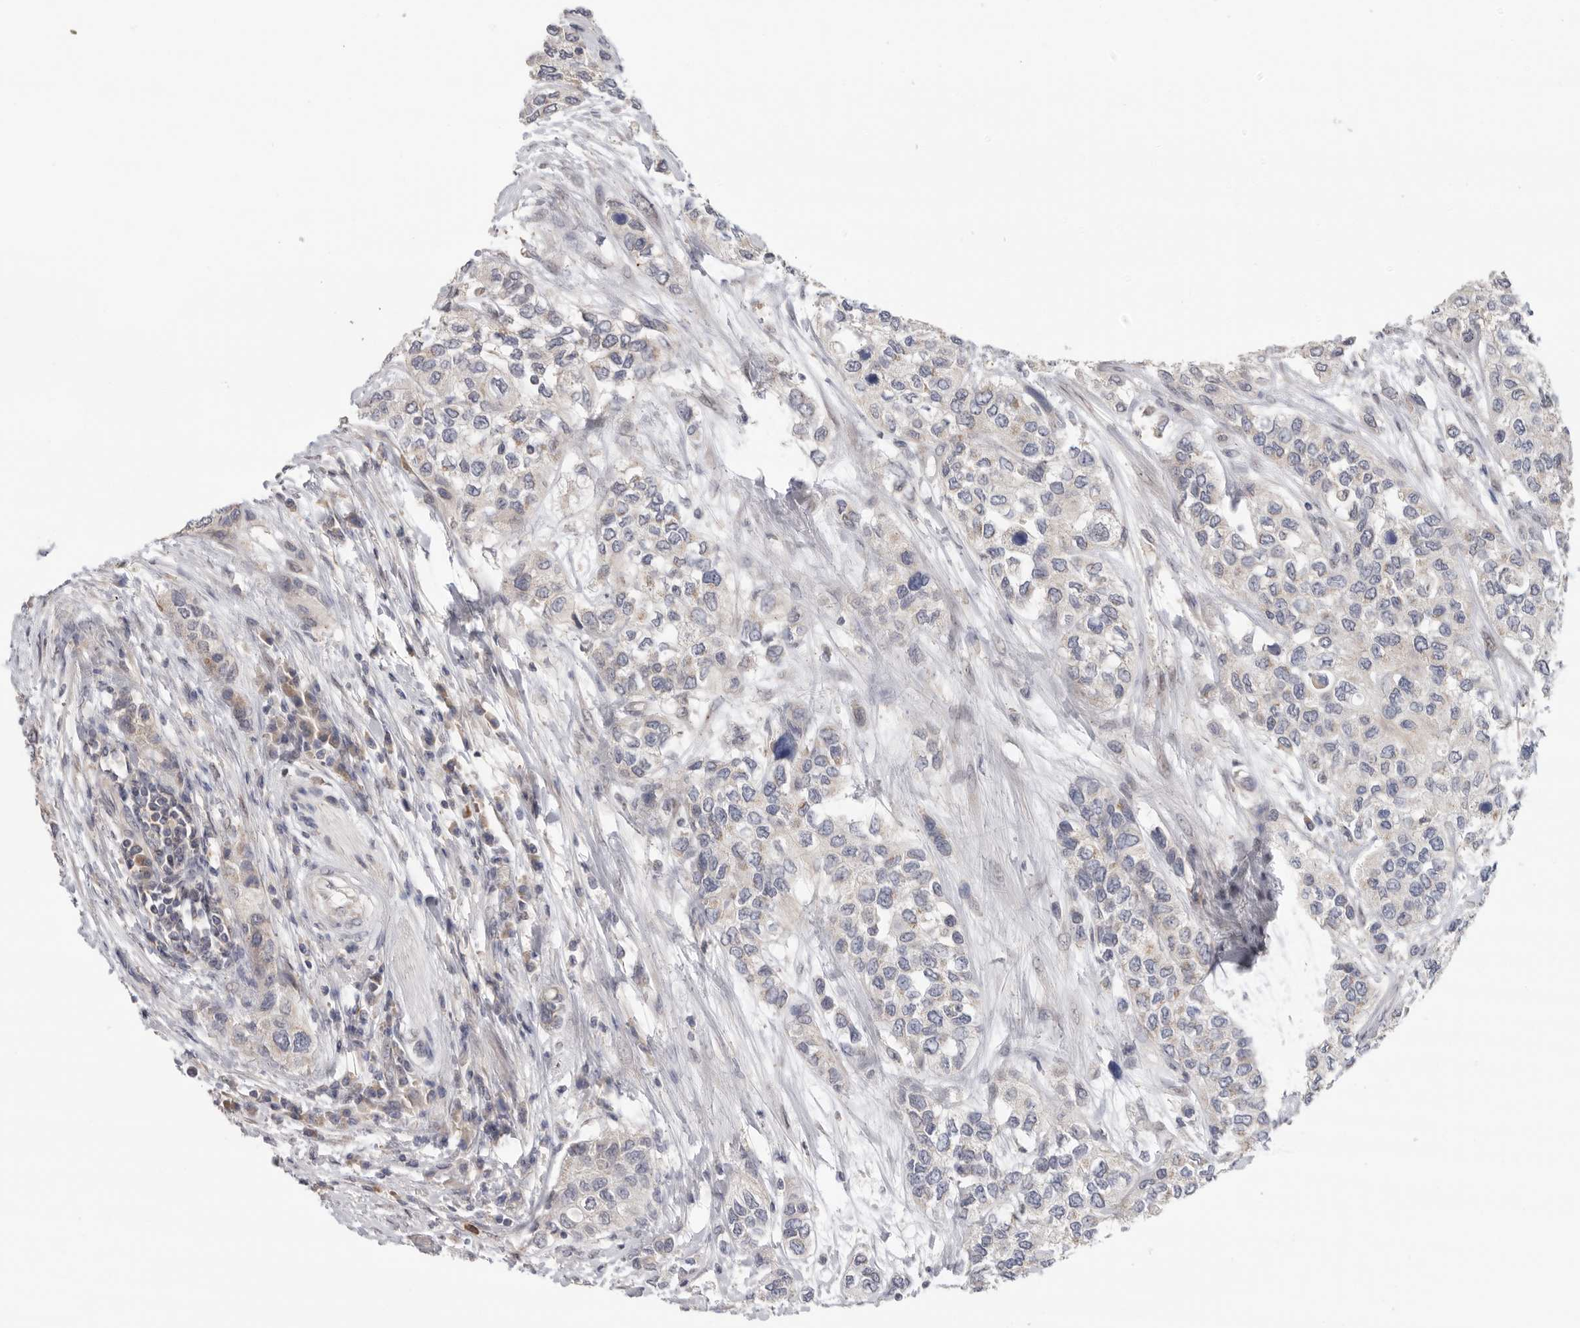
{"staining": {"intensity": "negative", "quantity": "none", "location": "none"}, "tissue": "urothelial cancer", "cell_type": "Tumor cells", "image_type": "cancer", "snomed": [{"axis": "morphology", "description": "Urothelial carcinoma, High grade"}, {"axis": "topography", "description": "Urinary bladder"}], "caption": "Immunohistochemistry (IHC) of urothelial carcinoma (high-grade) displays no staining in tumor cells.", "gene": "KLK5", "patient": {"sex": "female", "age": 56}}